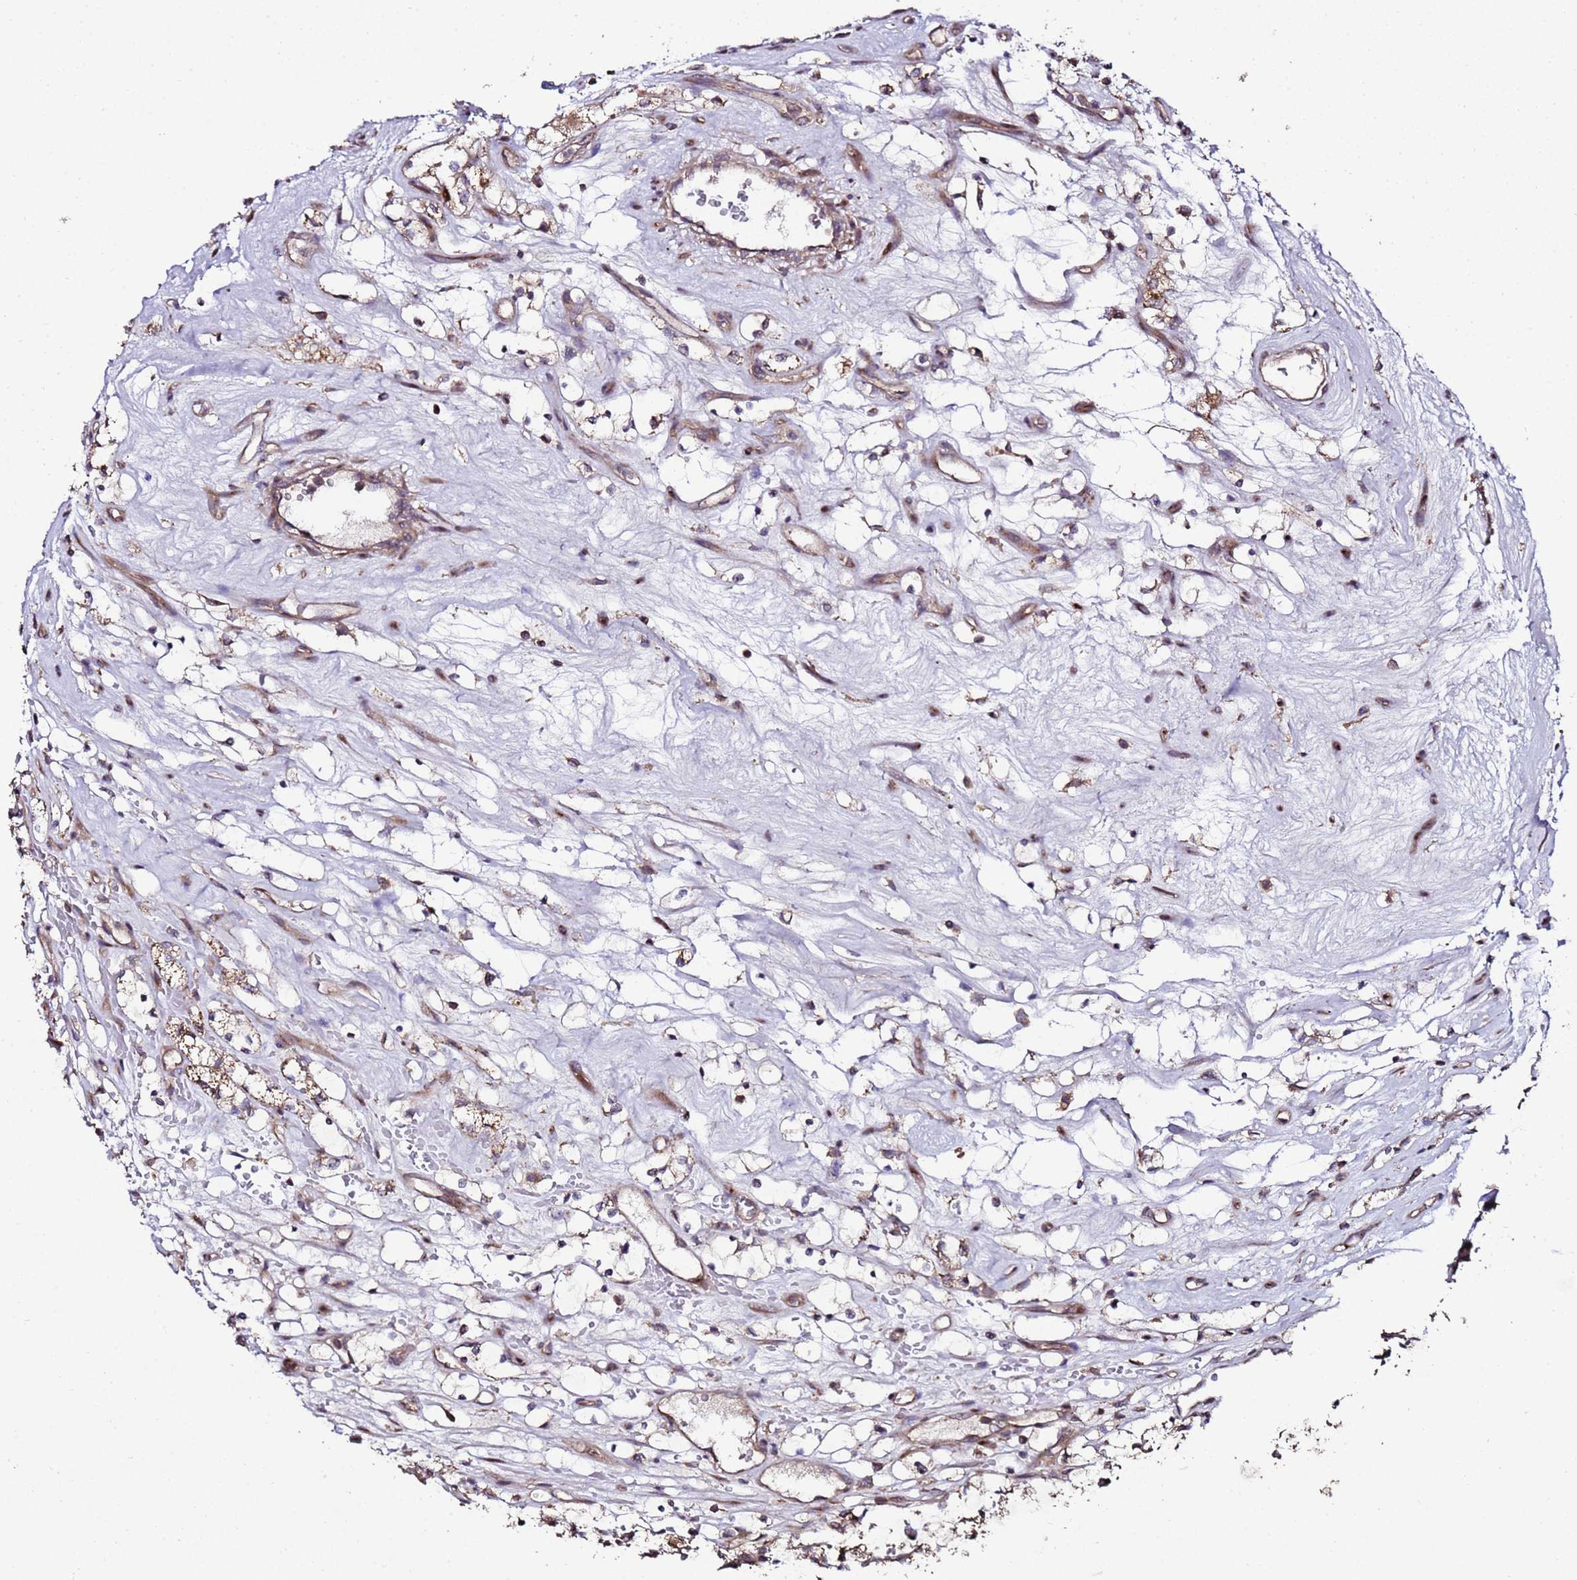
{"staining": {"intensity": "weak", "quantity": "<25%", "location": "cytoplasmic/membranous"}, "tissue": "renal cancer", "cell_type": "Tumor cells", "image_type": "cancer", "snomed": [{"axis": "morphology", "description": "Adenocarcinoma, NOS"}, {"axis": "topography", "description": "Kidney"}], "caption": "A photomicrograph of human renal adenocarcinoma is negative for staining in tumor cells.", "gene": "PRODH", "patient": {"sex": "female", "age": 69}}